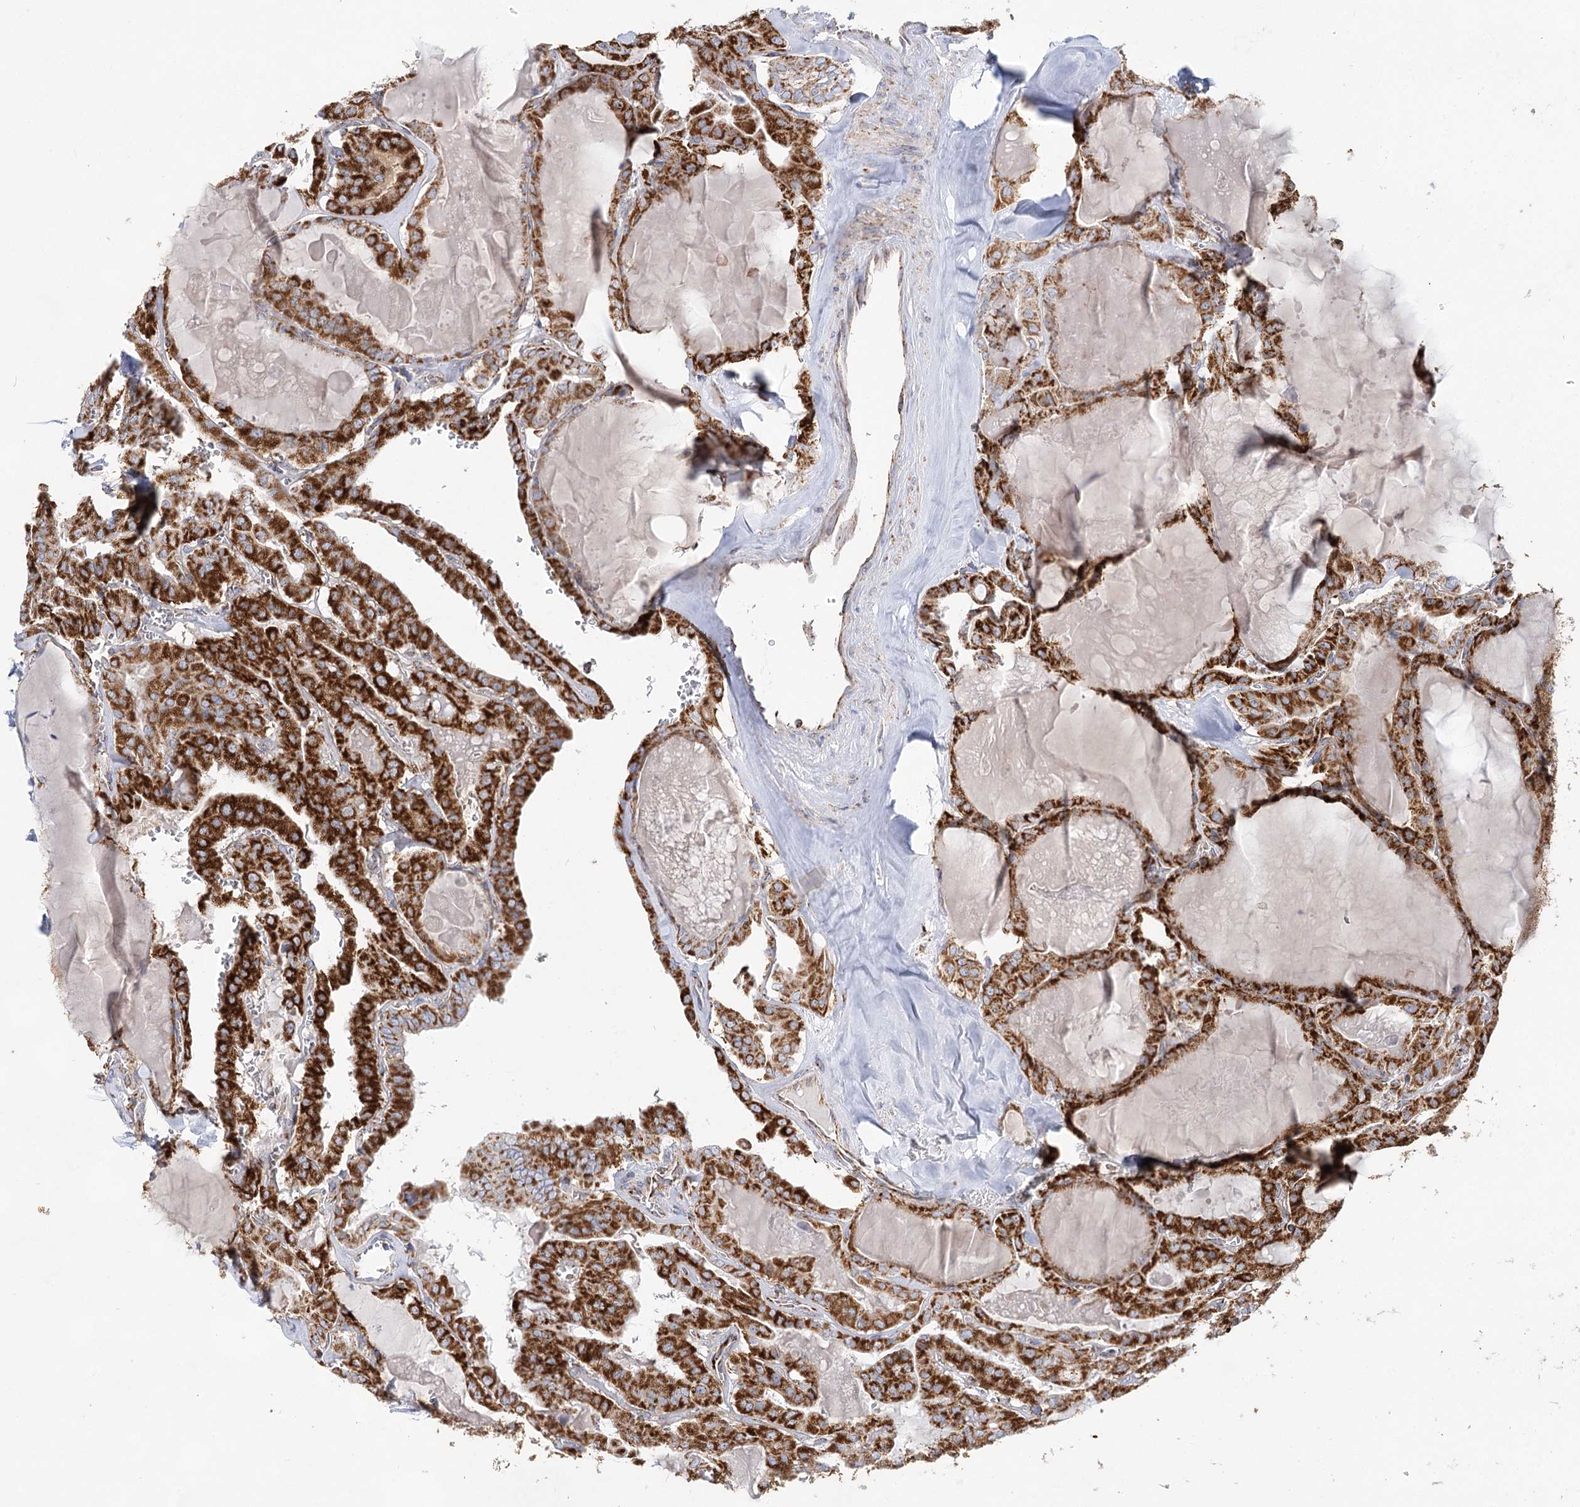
{"staining": {"intensity": "strong", "quantity": ">75%", "location": "cytoplasmic/membranous"}, "tissue": "thyroid cancer", "cell_type": "Tumor cells", "image_type": "cancer", "snomed": [{"axis": "morphology", "description": "Papillary adenocarcinoma, NOS"}, {"axis": "topography", "description": "Thyroid gland"}], "caption": "IHC photomicrograph of neoplastic tissue: papillary adenocarcinoma (thyroid) stained using immunohistochemistry reveals high levels of strong protein expression localized specifically in the cytoplasmic/membranous of tumor cells, appearing as a cytoplasmic/membranous brown color.", "gene": "NADK2", "patient": {"sex": "male", "age": 52}}